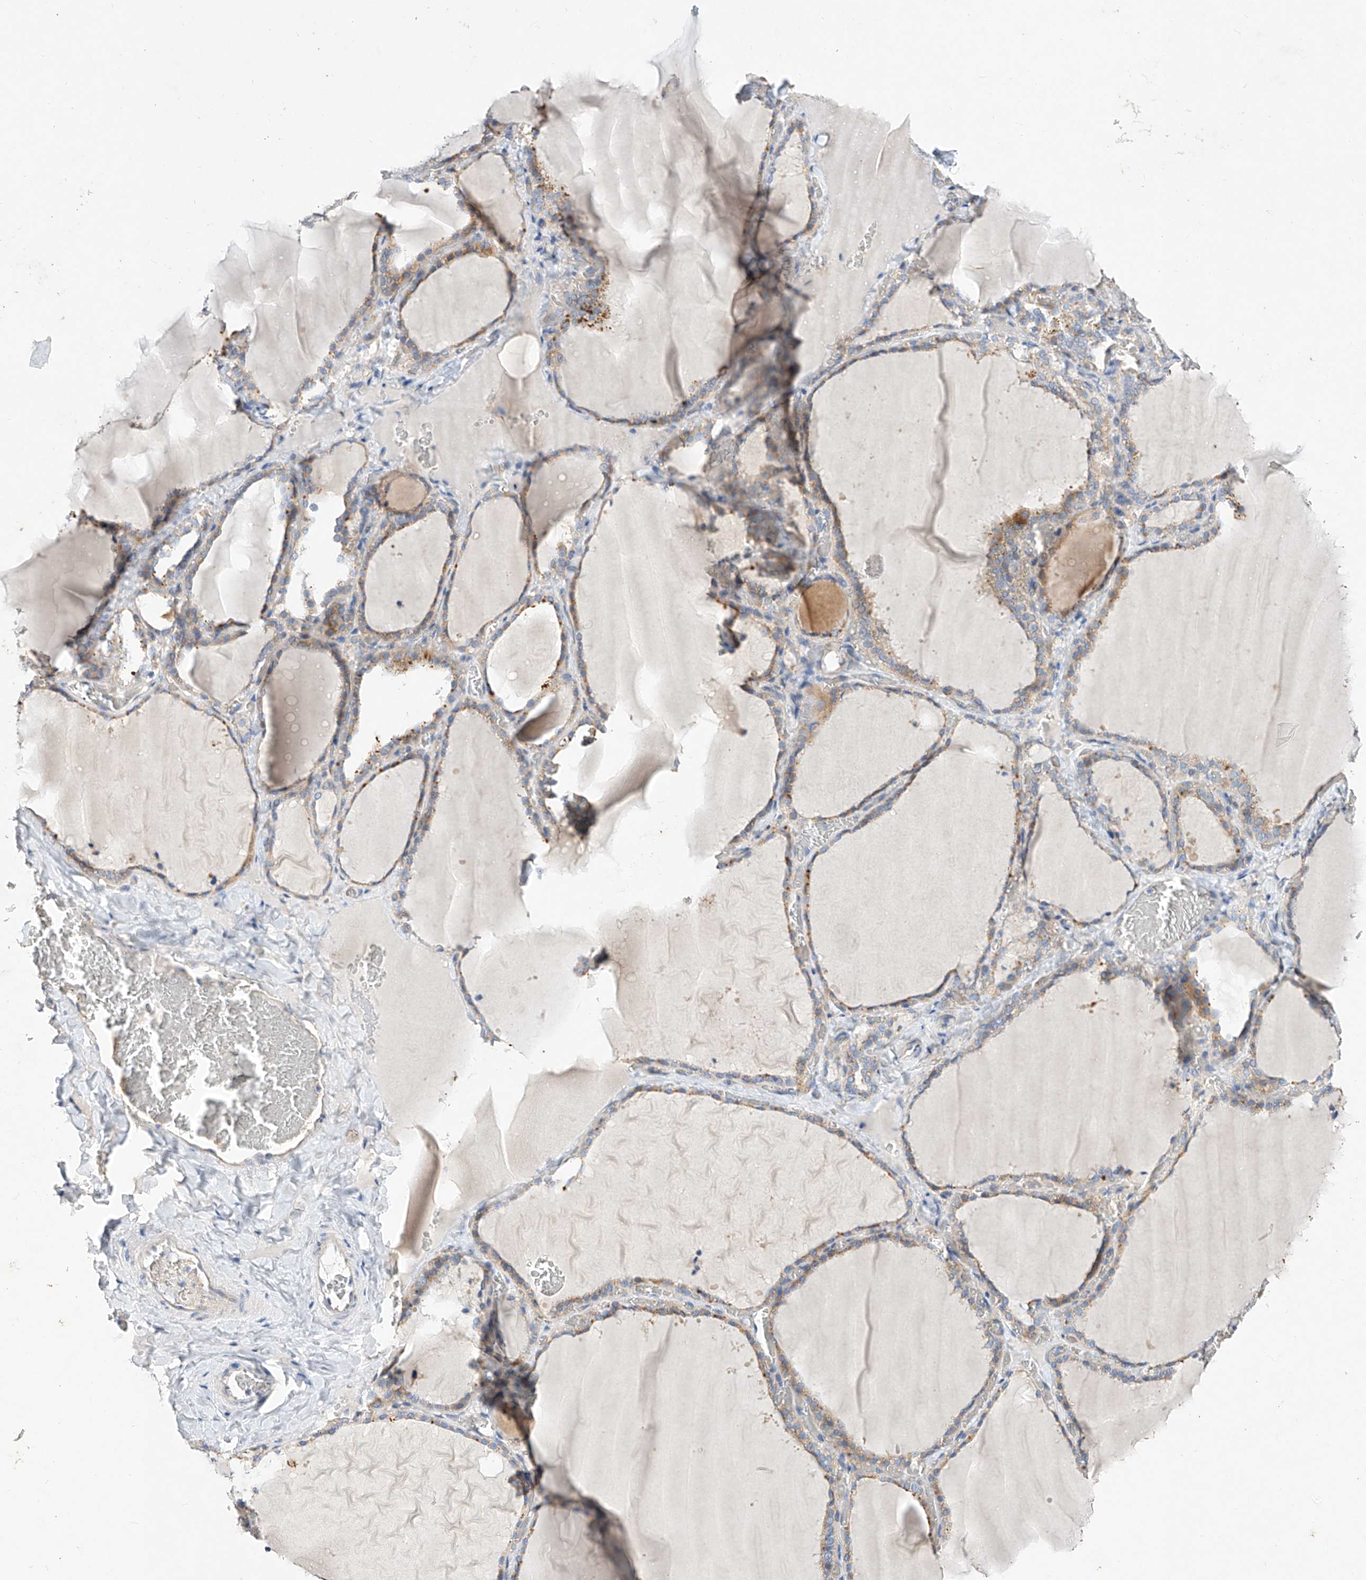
{"staining": {"intensity": "moderate", "quantity": "25%-75%", "location": "cytoplasmic/membranous"}, "tissue": "thyroid gland", "cell_type": "Glandular cells", "image_type": "normal", "snomed": [{"axis": "morphology", "description": "Normal tissue, NOS"}, {"axis": "topography", "description": "Thyroid gland"}], "caption": "Protein analysis of benign thyroid gland shows moderate cytoplasmic/membranous staining in approximately 25%-75% of glandular cells.", "gene": "AMD1", "patient": {"sex": "female", "age": 22}}